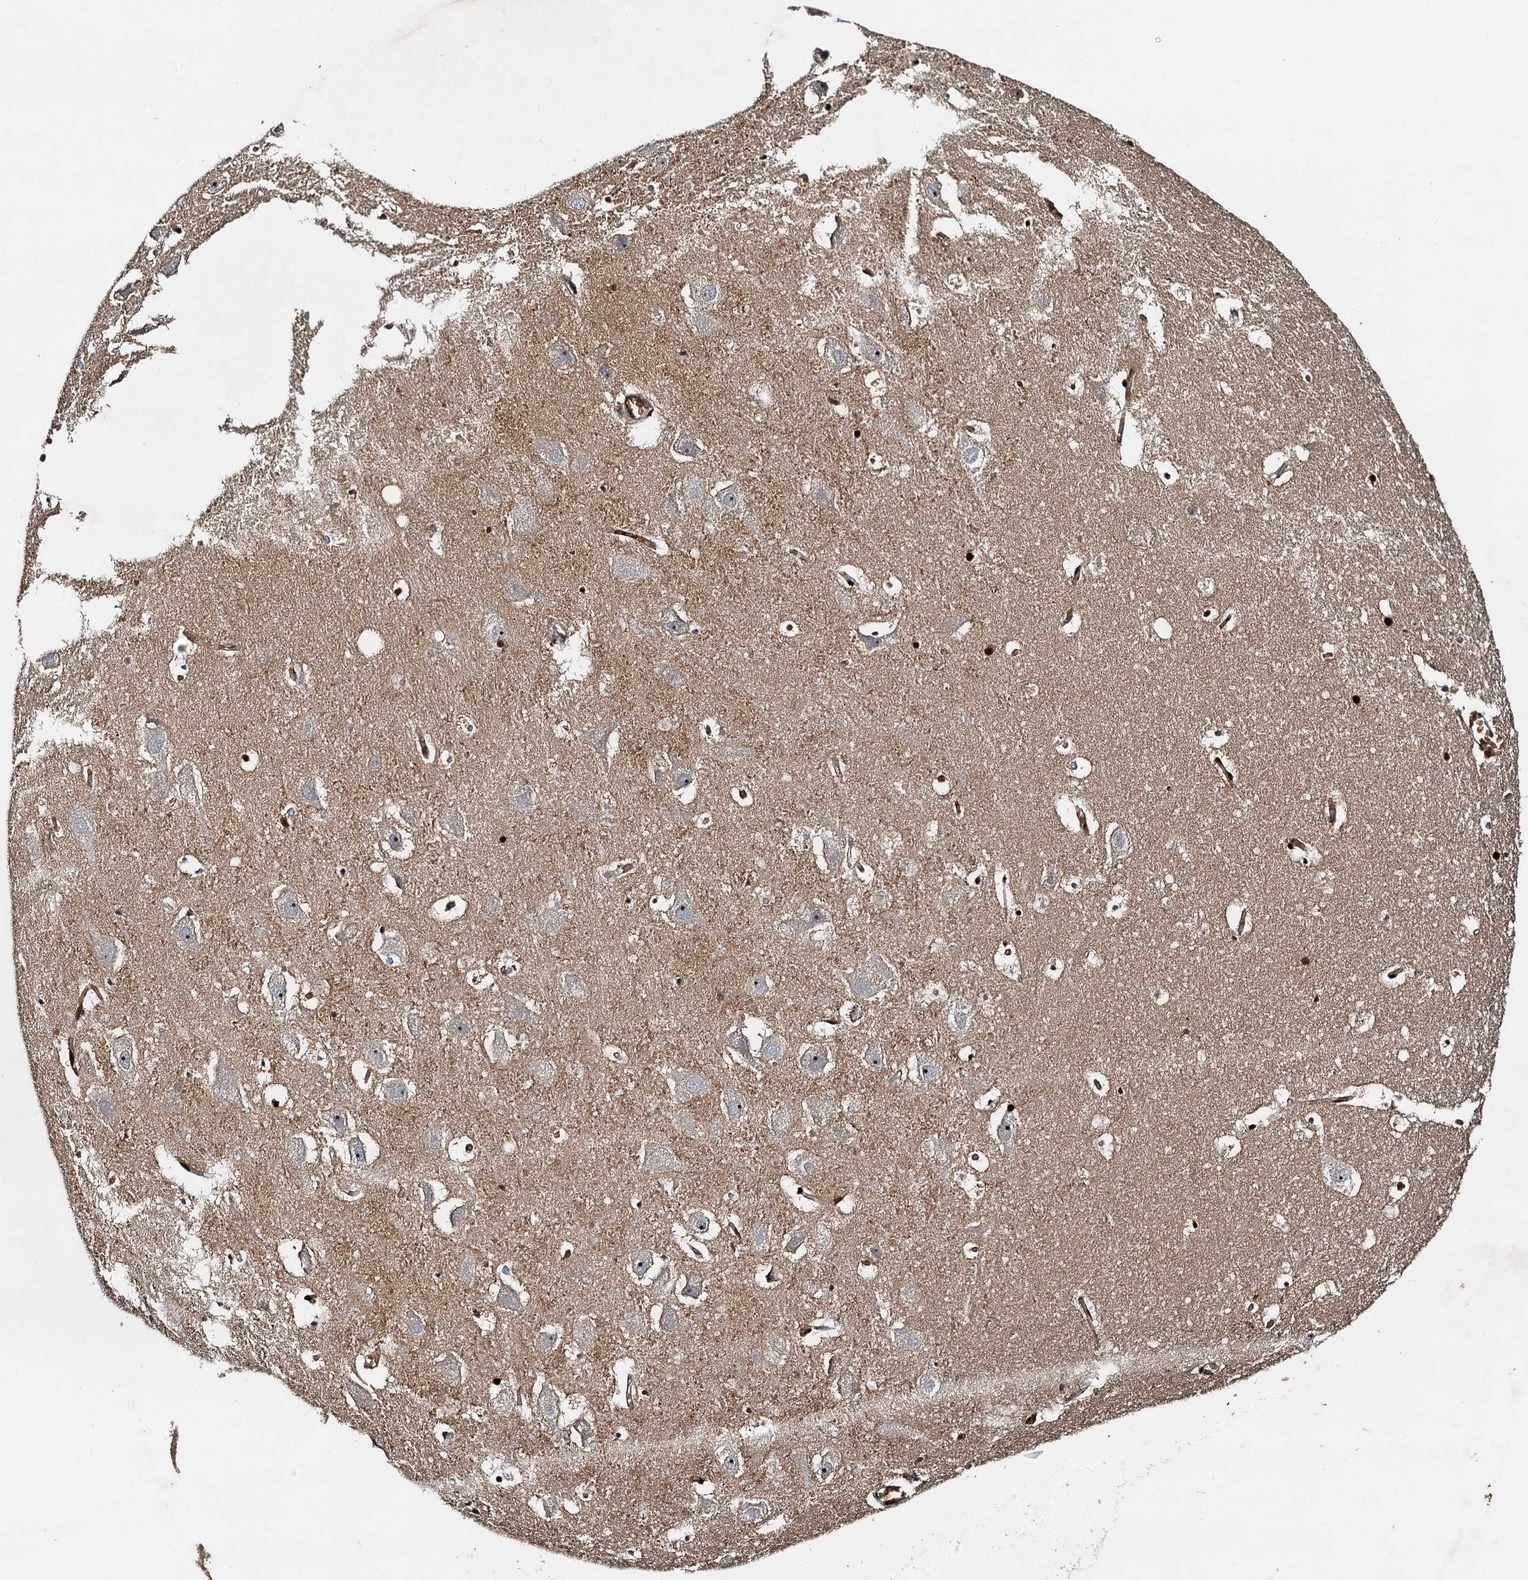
{"staining": {"intensity": "strong", "quantity": "<25%", "location": "nuclear"}, "tissue": "hippocampus", "cell_type": "Glial cells", "image_type": "normal", "snomed": [{"axis": "morphology", "description": "Normal tissue, NOS"}, {"axis": "topography", "description": "Hippocampus"}], "caption": "Strong nuclear staining for a protein is identified in about <25% of glial cells of unremarkable hippocampus using immunohistochemistry.", "gene": "BCS1L", "patient": {"sex": "female", "age": 52}}